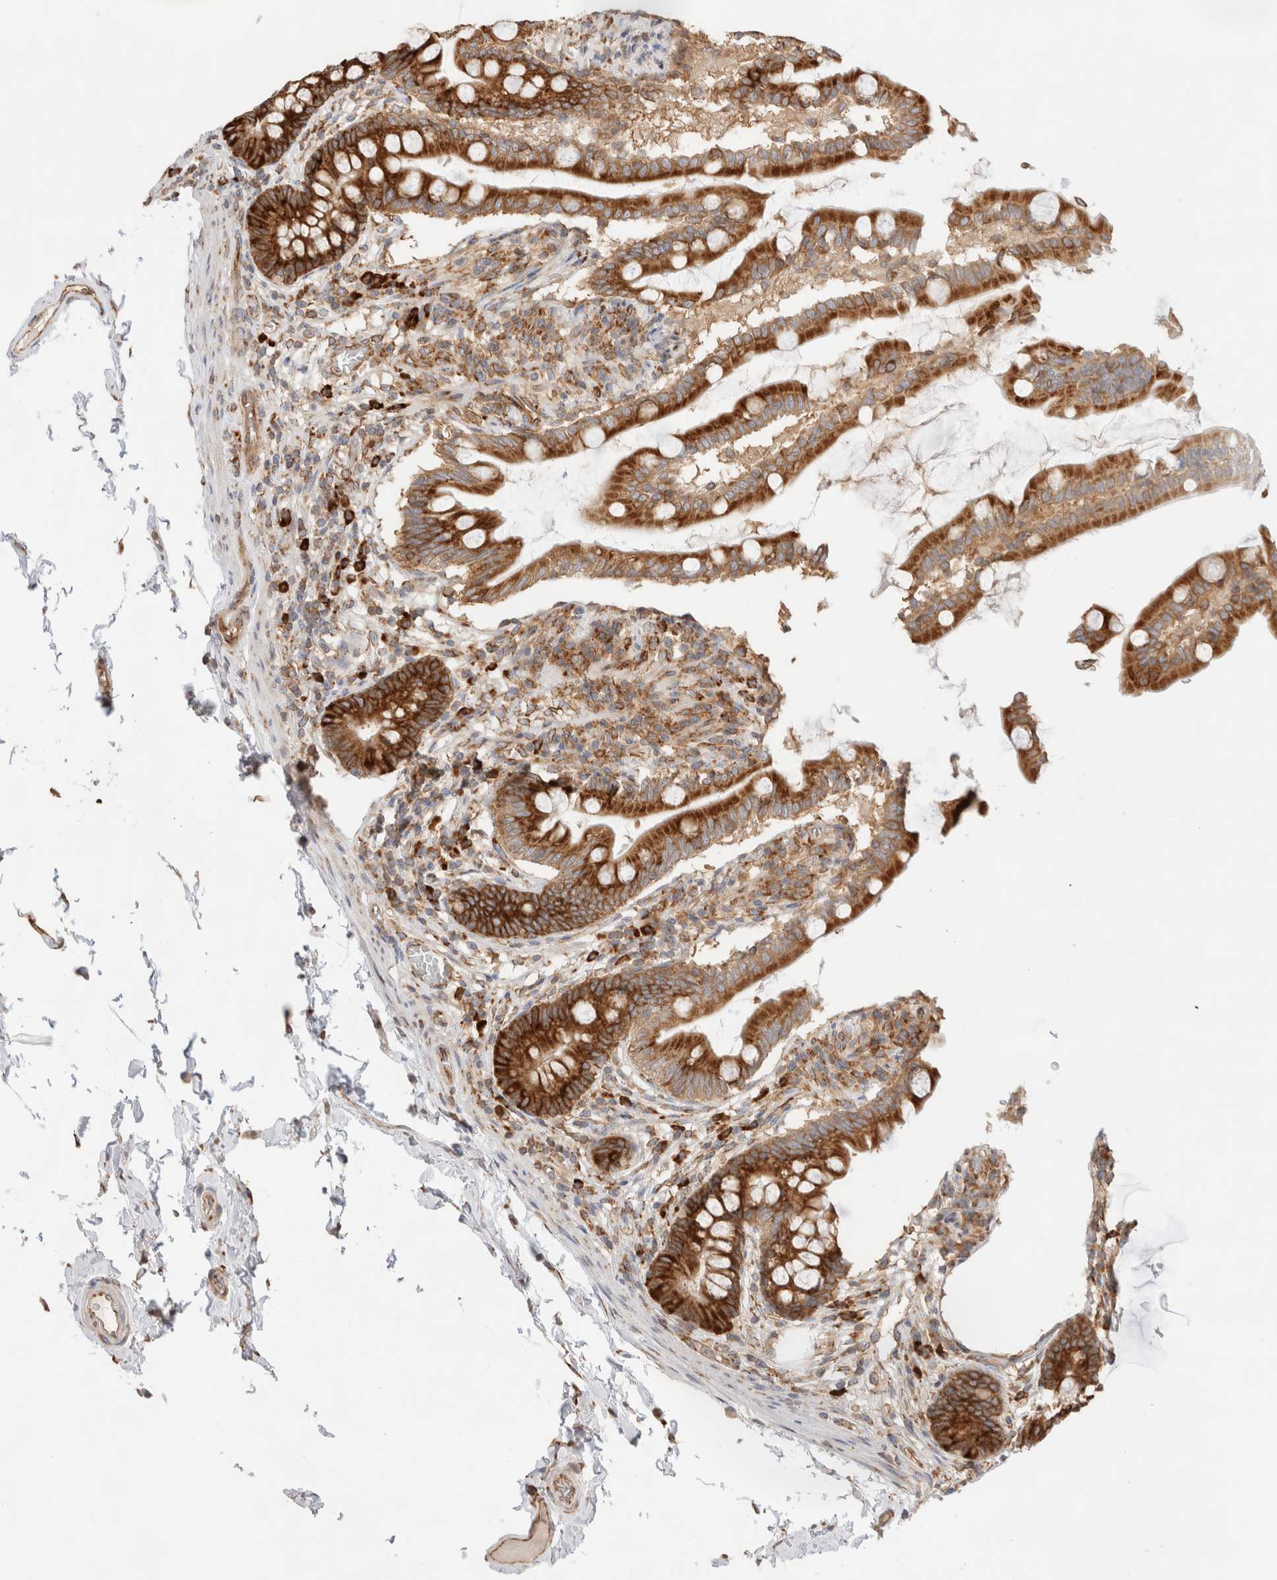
{"staining": {"intensity": "strong", "quantity": ">75%", "location": "cytoplasmic/membranous"}, "tissue": "small intestine", "cell_type": "Glandular cells", "image_type": "normal", "snomed": [{"axis": "morphology", "description": "Normal tissue, NOS"}, {"axis": "topography", "description": "Small intestine"}], "caption": "Unremarkable small intestine displays strong cytoplasmic/membranous expression in approximately >75% of glandular cells Using DAB (brown) and hematoxylin (blue) stains, captured at high magnification using brightfield microscopy..", "gene": "ZC2HC1A", "patient": {"sex": "female", "age": 56}}